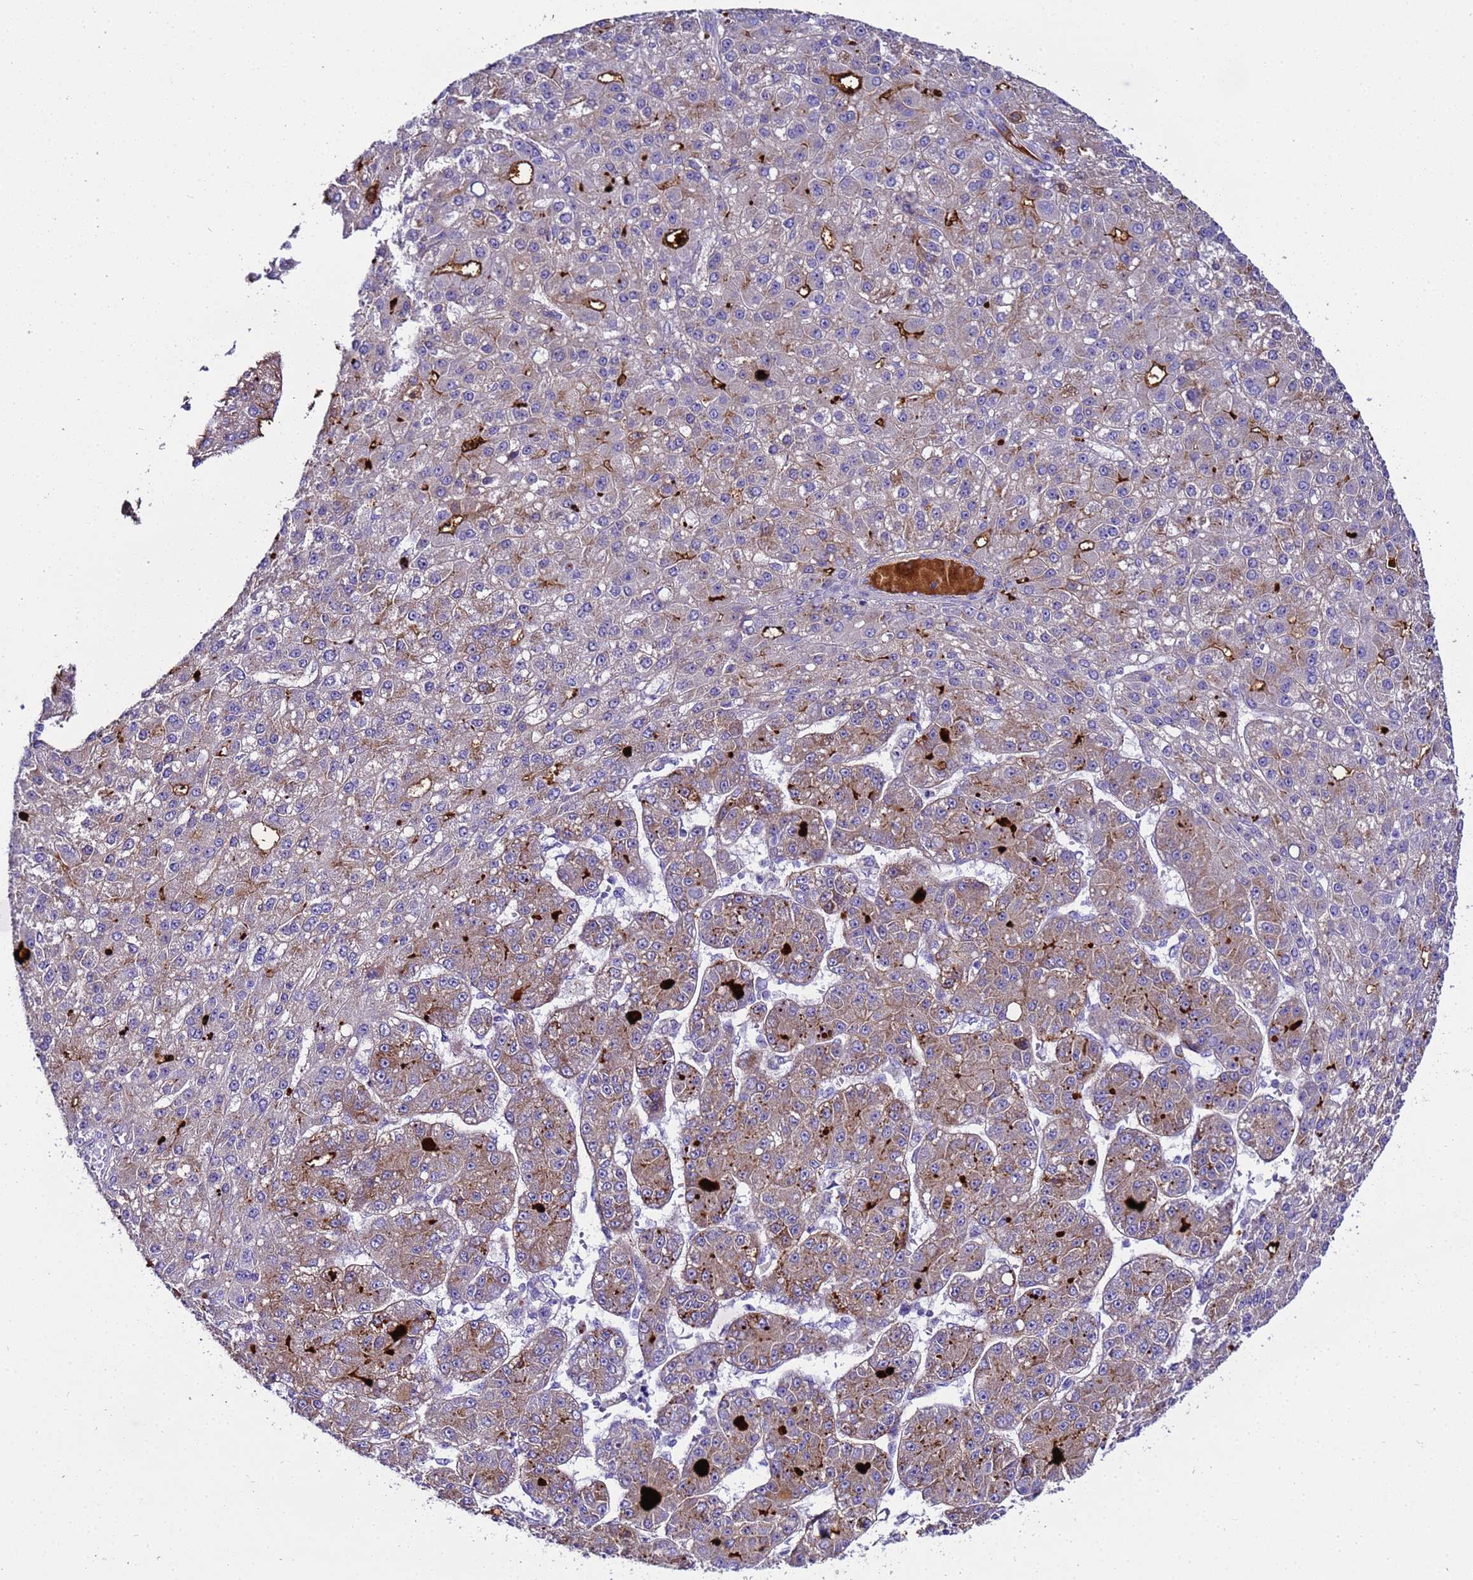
{"staining": {"intensity": "moderate", "quantity": ">75%", "location": "cytoplasmic/membranous"}, "tissue": "liver cancer", "cell_type": "Tumor cells", "image_type": "cancer", "snomed": [{"axis": "morphology", "description": "Carcinoma, Hepatocellular, NOS"}, {"axis": "topography", "description": "Liver"}], "caption": "Liver hepatocellular carcinoma stained with a brown dye shows moderate cytoplasmic/membranous positive staining in approximately >75% of tumor cells.", "gene": "CFHR2", "patient": {"sex": "male", "age": 67}}